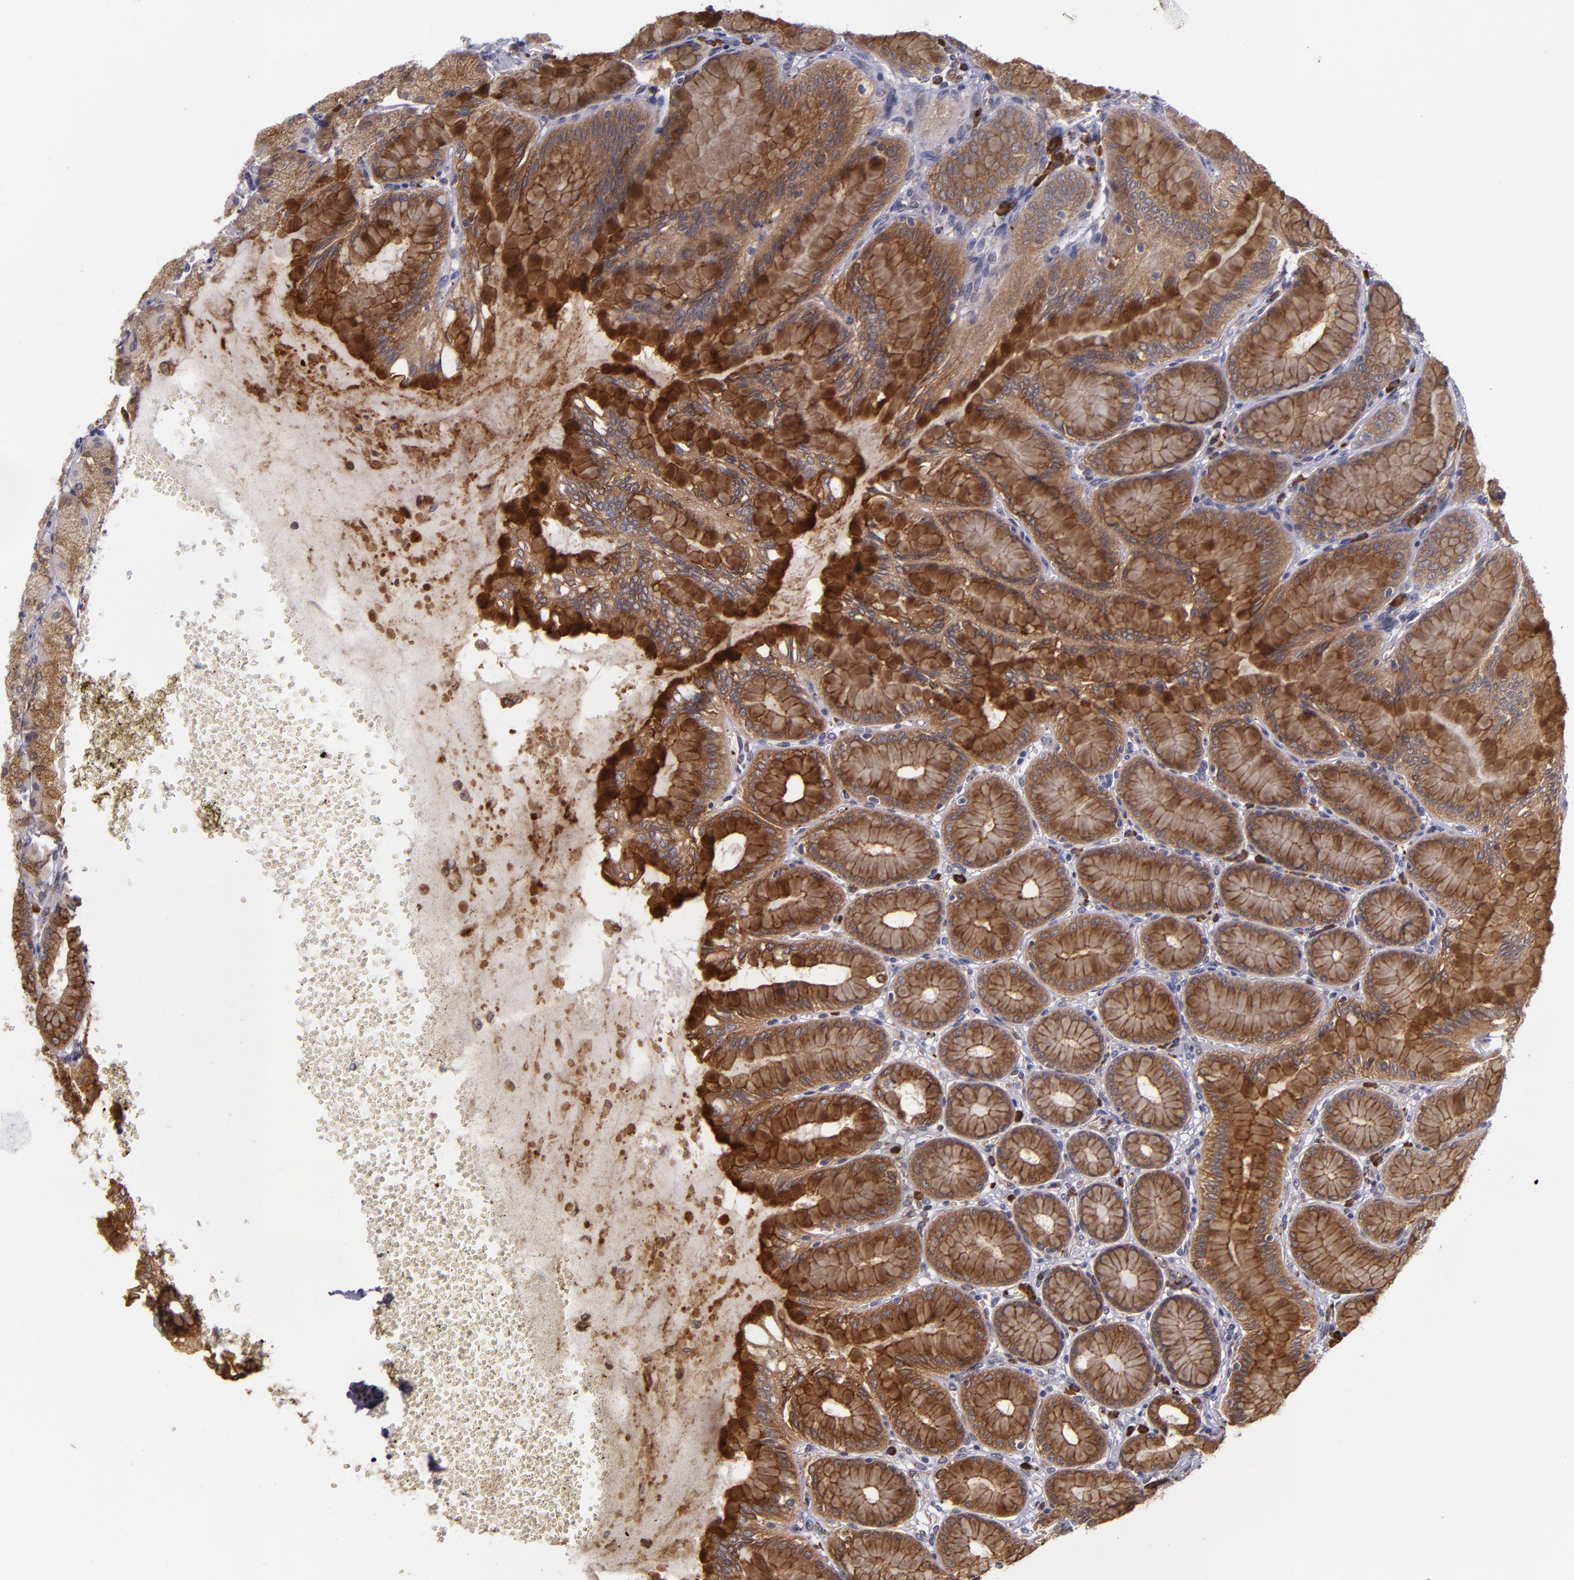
{"staining": {"intensity": "moderate", "quantity": ">75%", "location": "cytoplasmic/membranous"}, "tissue": "stomach", "cell_type": "Glandular cells", "image_type": "normal", "snomed": [{"axis": "morphology", "description": "Normal tissue, NOS"}, {"axis": "topography", "description": "Stomach"}, {"axis": "topography", "description": "Stomach, lower"}], "caption": "About >75% of glandular cells in unremarkable stomach show moderate cytoplasmic/membranous protein staining as visualized by brown immunohistochemical staining.", "gene": "SYTL4", "patient": {"sex": "male", "age": 76}}